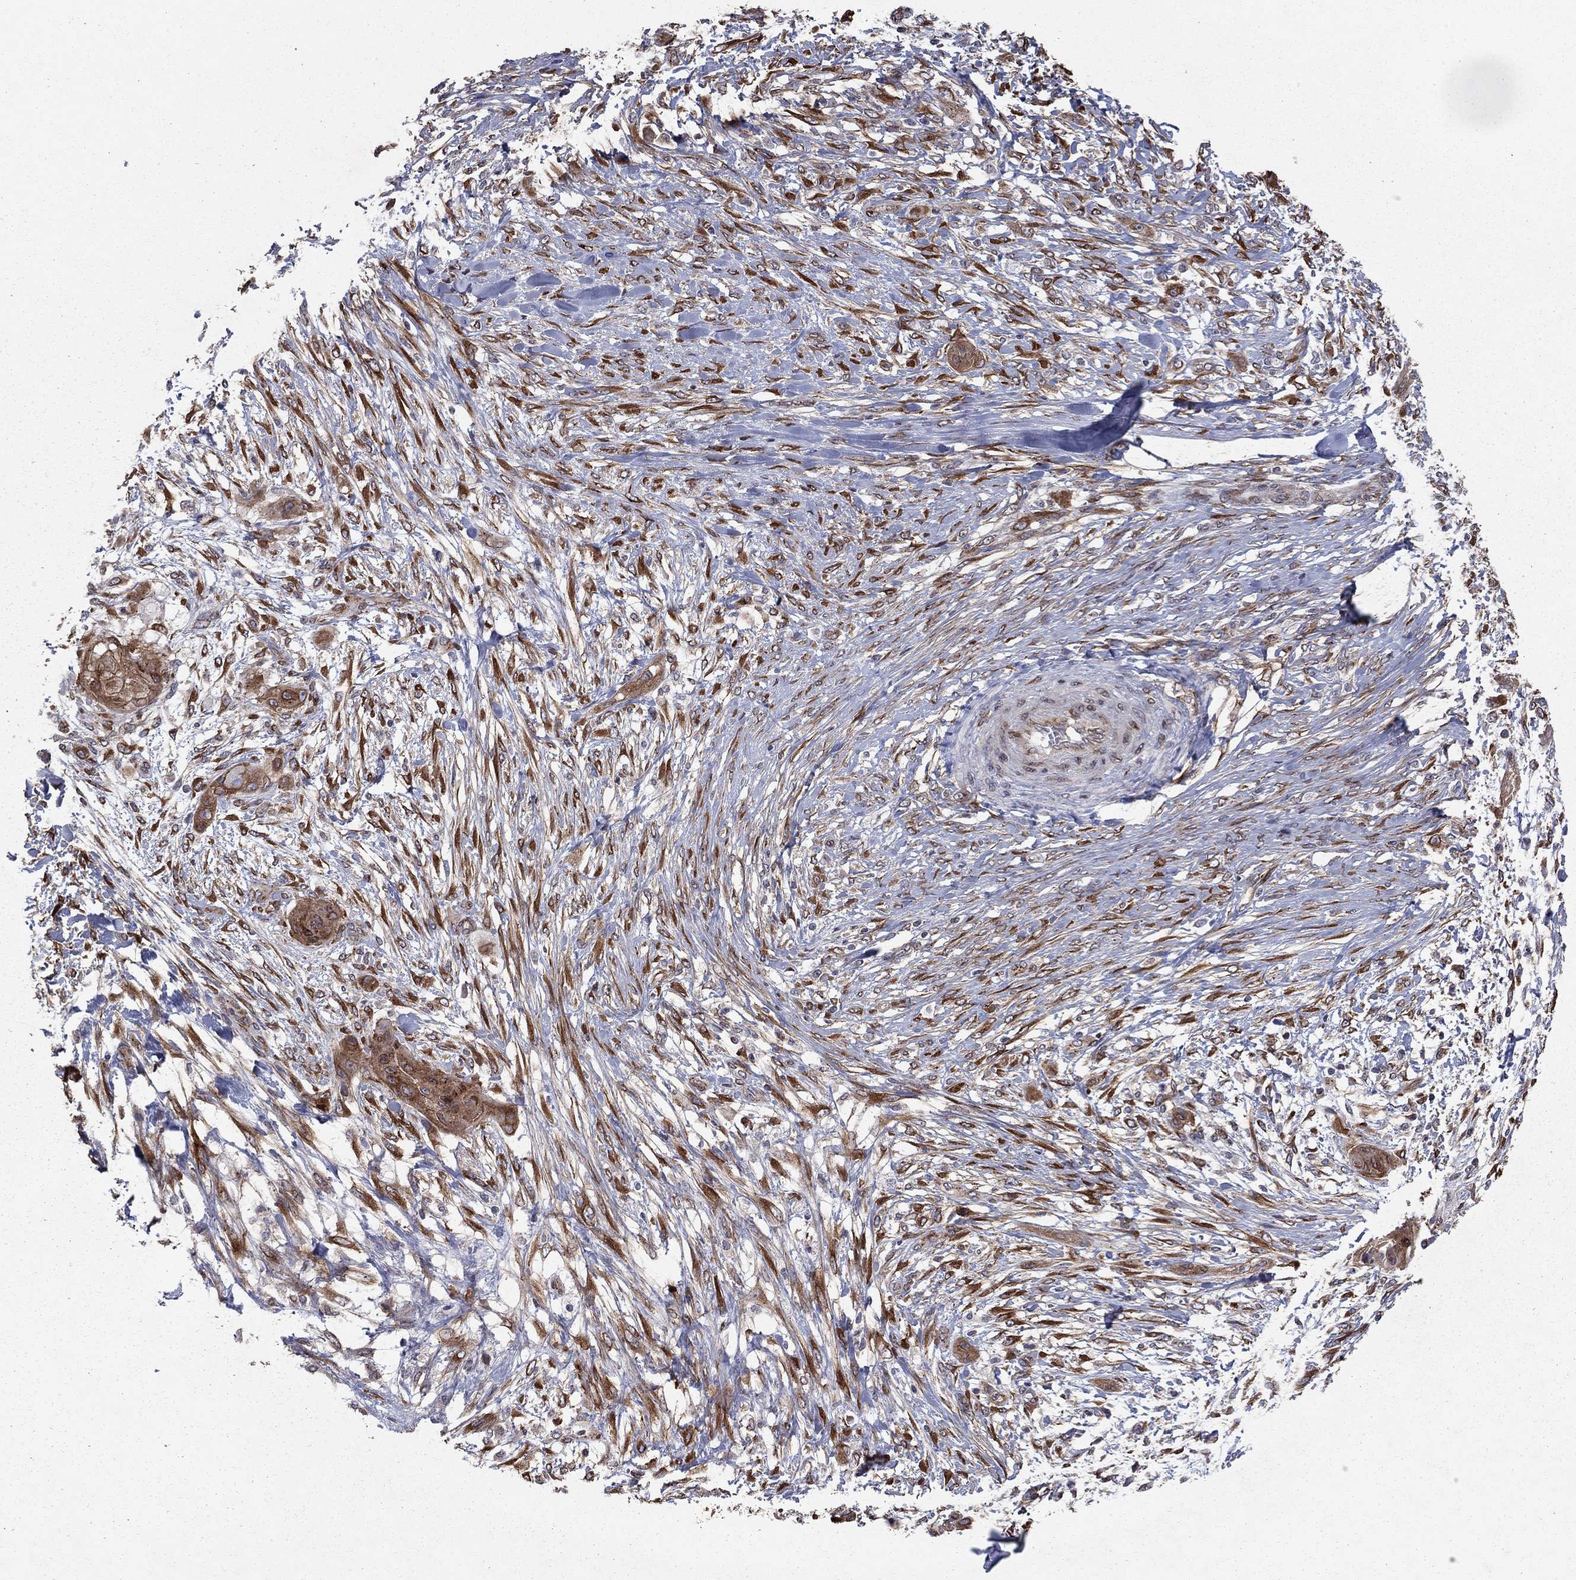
{"staining": {"intensity": "moderate", "quantity": "25%-75%", "location": "cytoplasmic/membranous"}, "tissue": "skin cancer", "cell_type": "Tumor cells", "image_type": "cancer", "snomed": [{"axis": "morphology", "description": "Squamous cell carcinoma, NOS"}, {"axis": "topography", "description": "Skin"}], "caption": "Moderate cytoplasmic/membranous expression is appreciated in approximately 25%-75% of tumor cells in squamous cell carcinoma (skin). (DAB (3,3'-diaminobenzidine) IHC with brightfield microscopy, high magnification).", "gene": "YIF1A", "patient": {"sex": "male", "age": 62}}